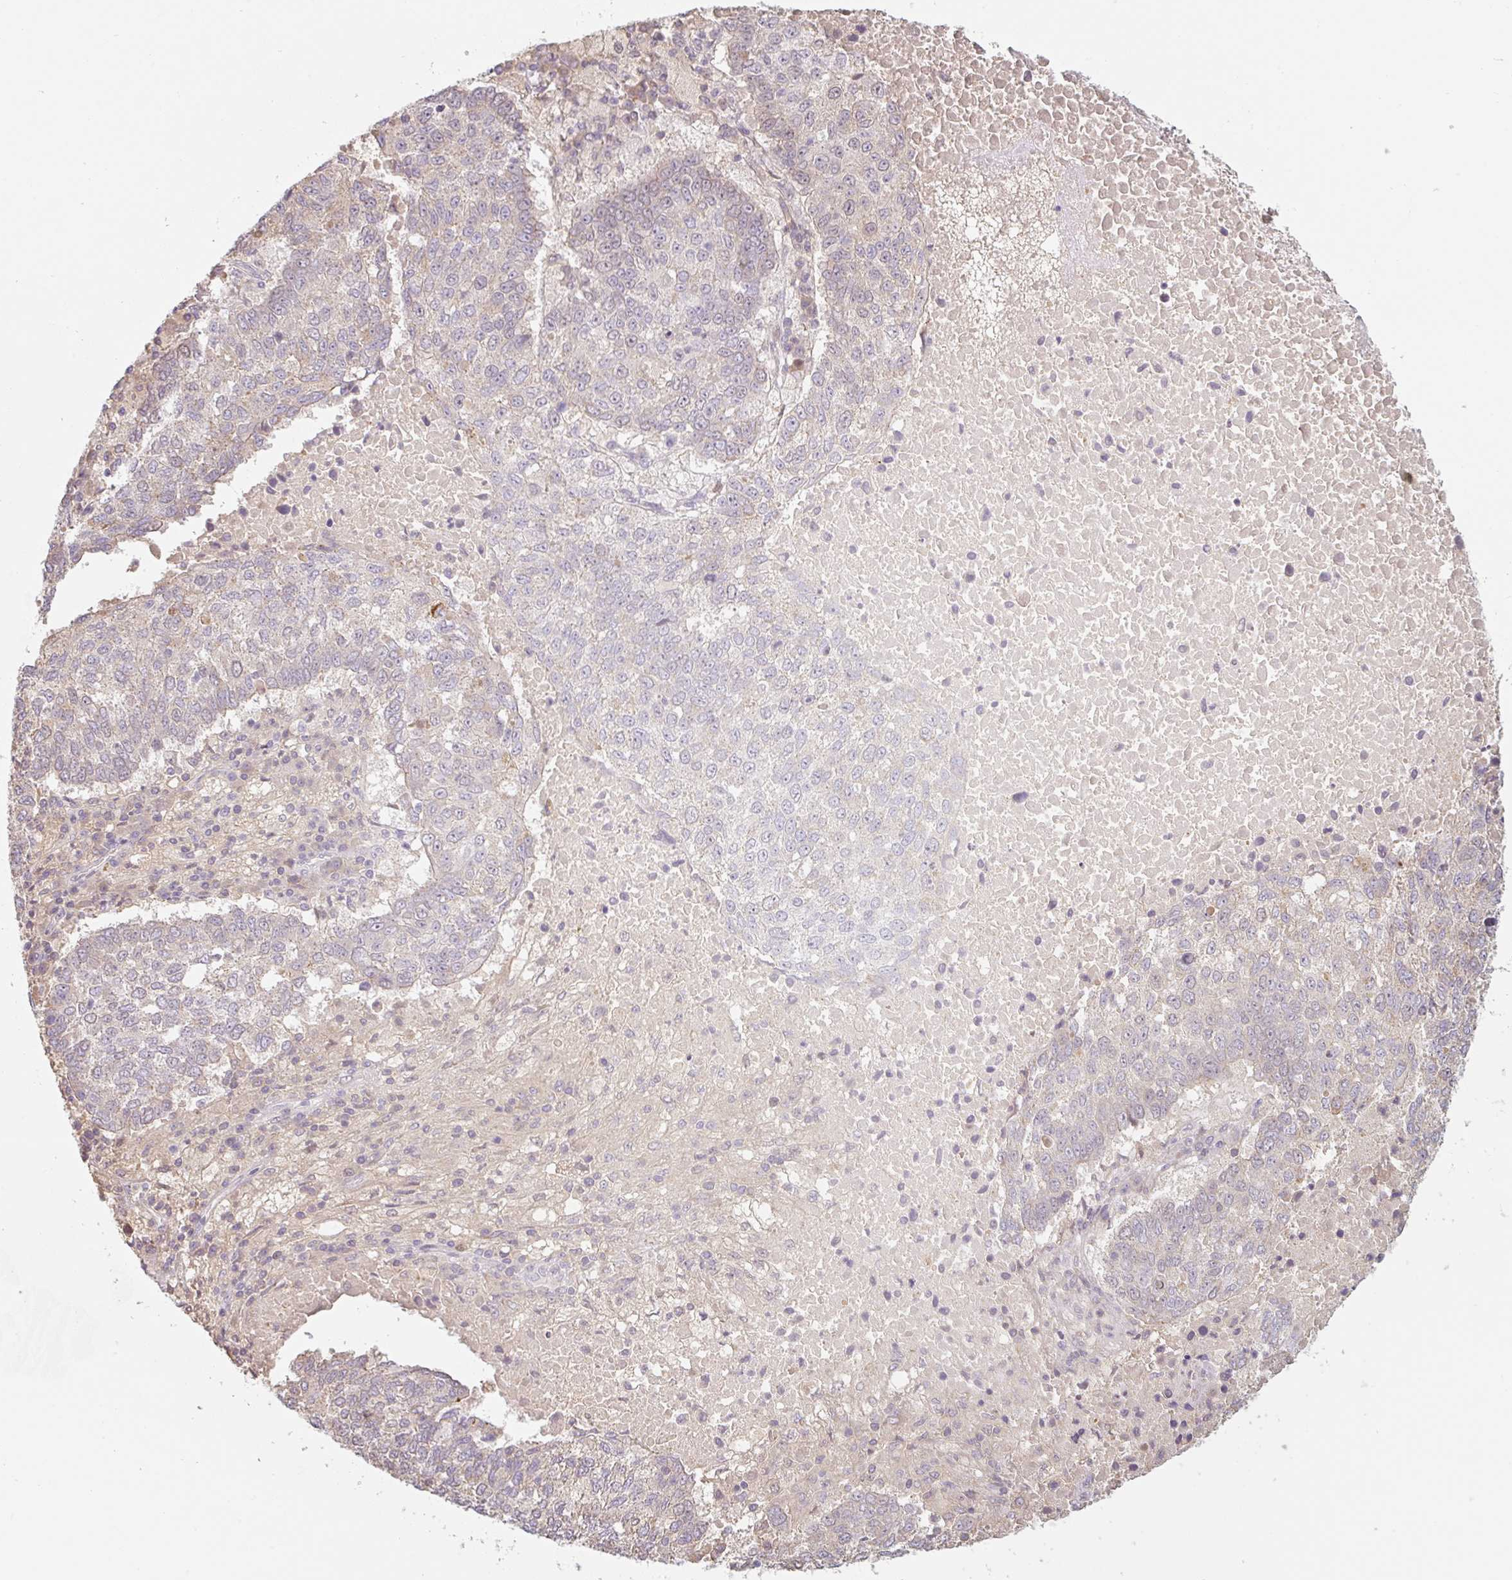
{"staining": {"intensity": "weak", "quantity": "25%-75%", "location": "cytoplasmic/membranous"}, "tissue": "lung cancer", "cell_type": "Tumor cells", "image_type": "cancer", "snomed": [{"axis": "morphology", "description": "Squamous cell carcinoma, NOS"}, {"axis": "topography", "description": "Lung"}], "caption": "Lung cancer (squamous cell carcinoma) was stained to show a protein in brown. There is low levels of weak cytoplasmic/membranous staining in about 25%-75% of tumor cells. The protein is shown in brown color, while the nuclei are stained blue.", "gene": "MIA2", "patient": {"sex": "male", "age": 73}}